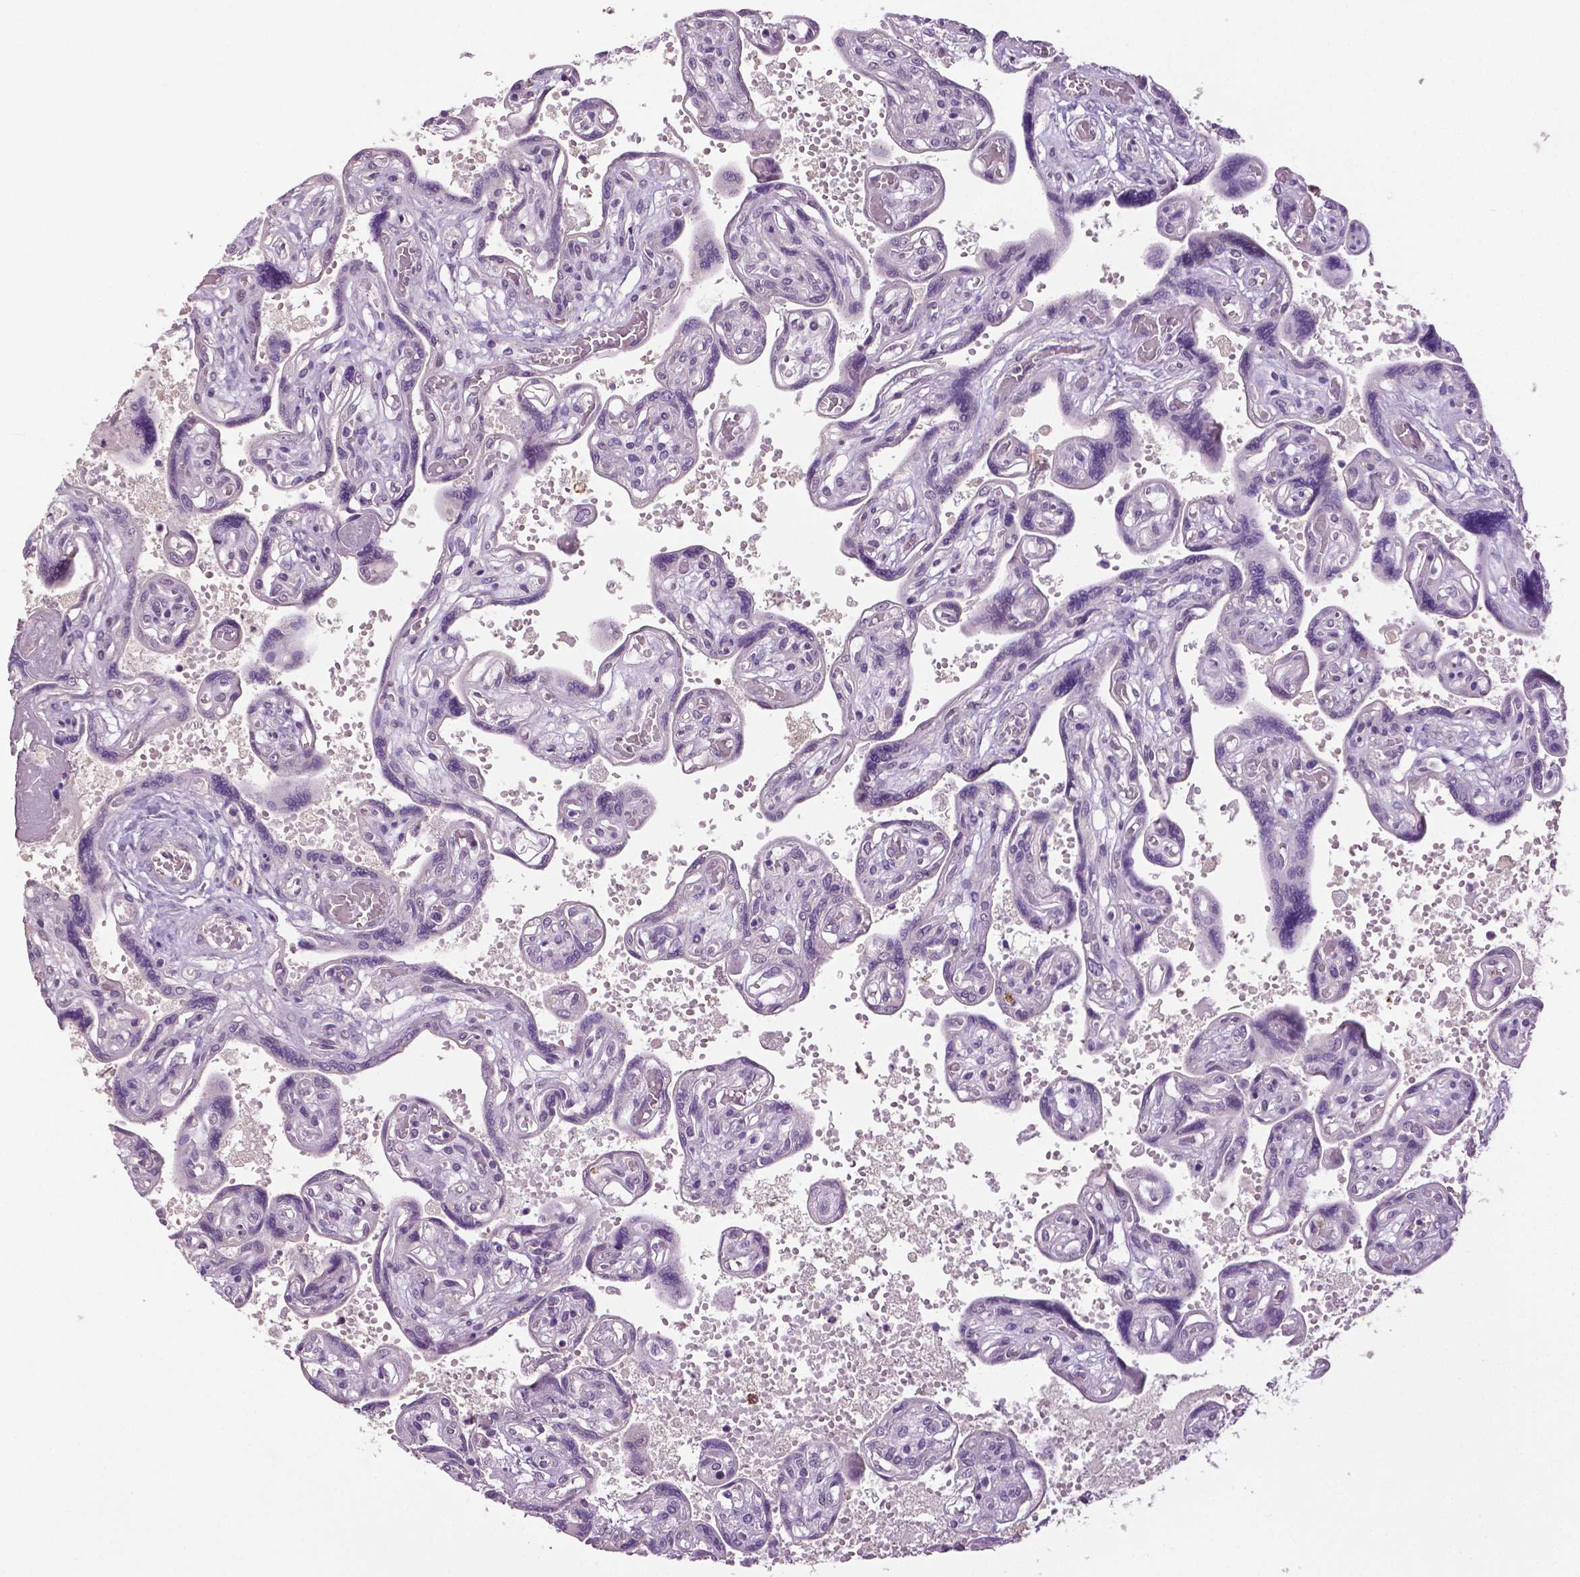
{"staining": {"intensity": "moderate", "quantity": "25%-75%", "location": "cytoplasmic/membranous"}, "tissue": "placenta", "cell_type": "Decidual cells", "image_type": "normal", "snomed": [{"axis": "morphology", "description": "Normal tissue, NOS"}, {"axis": "topography", "description": "Placenta"}], "caption": "Protein staining demonstrates moderate cytoplasmic/membranous expression in approximately 25%-75% of decidual cells in unremarkable placenta.", "gene": "PTPN5", "patient": {"sex": "female", "age": 32}}